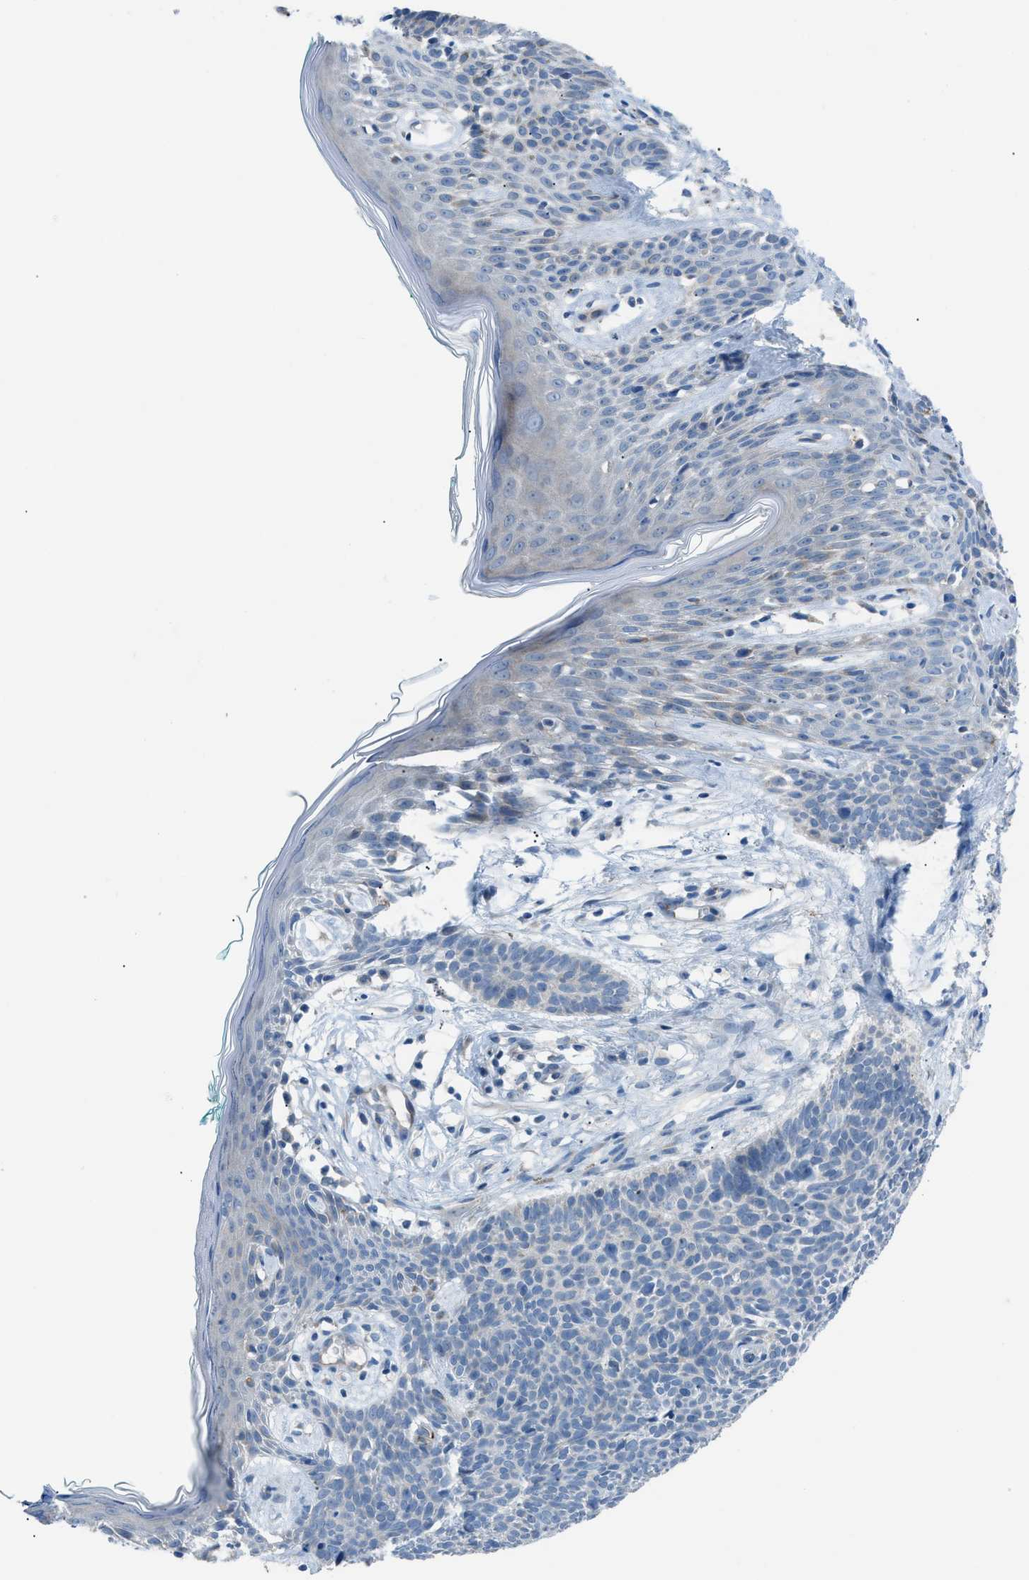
{"staining": {"intensity": "negative", "quantity": "none", "location": "none"}, "tissue": "skin cancer", "cell_type": "Tumor cells", "image_type": "cancer", "snomed": [{"axis": "morphology", "description": "Basal cell carcinoma"}, {"axis": "topography", "description": "Skin"}], "caption": "Skin basal cell carcinoma stained for a protein using IHC displays no expression tumor cells.", "gene": "HEG1", "patient": {"sex": "male", "age": 60}}